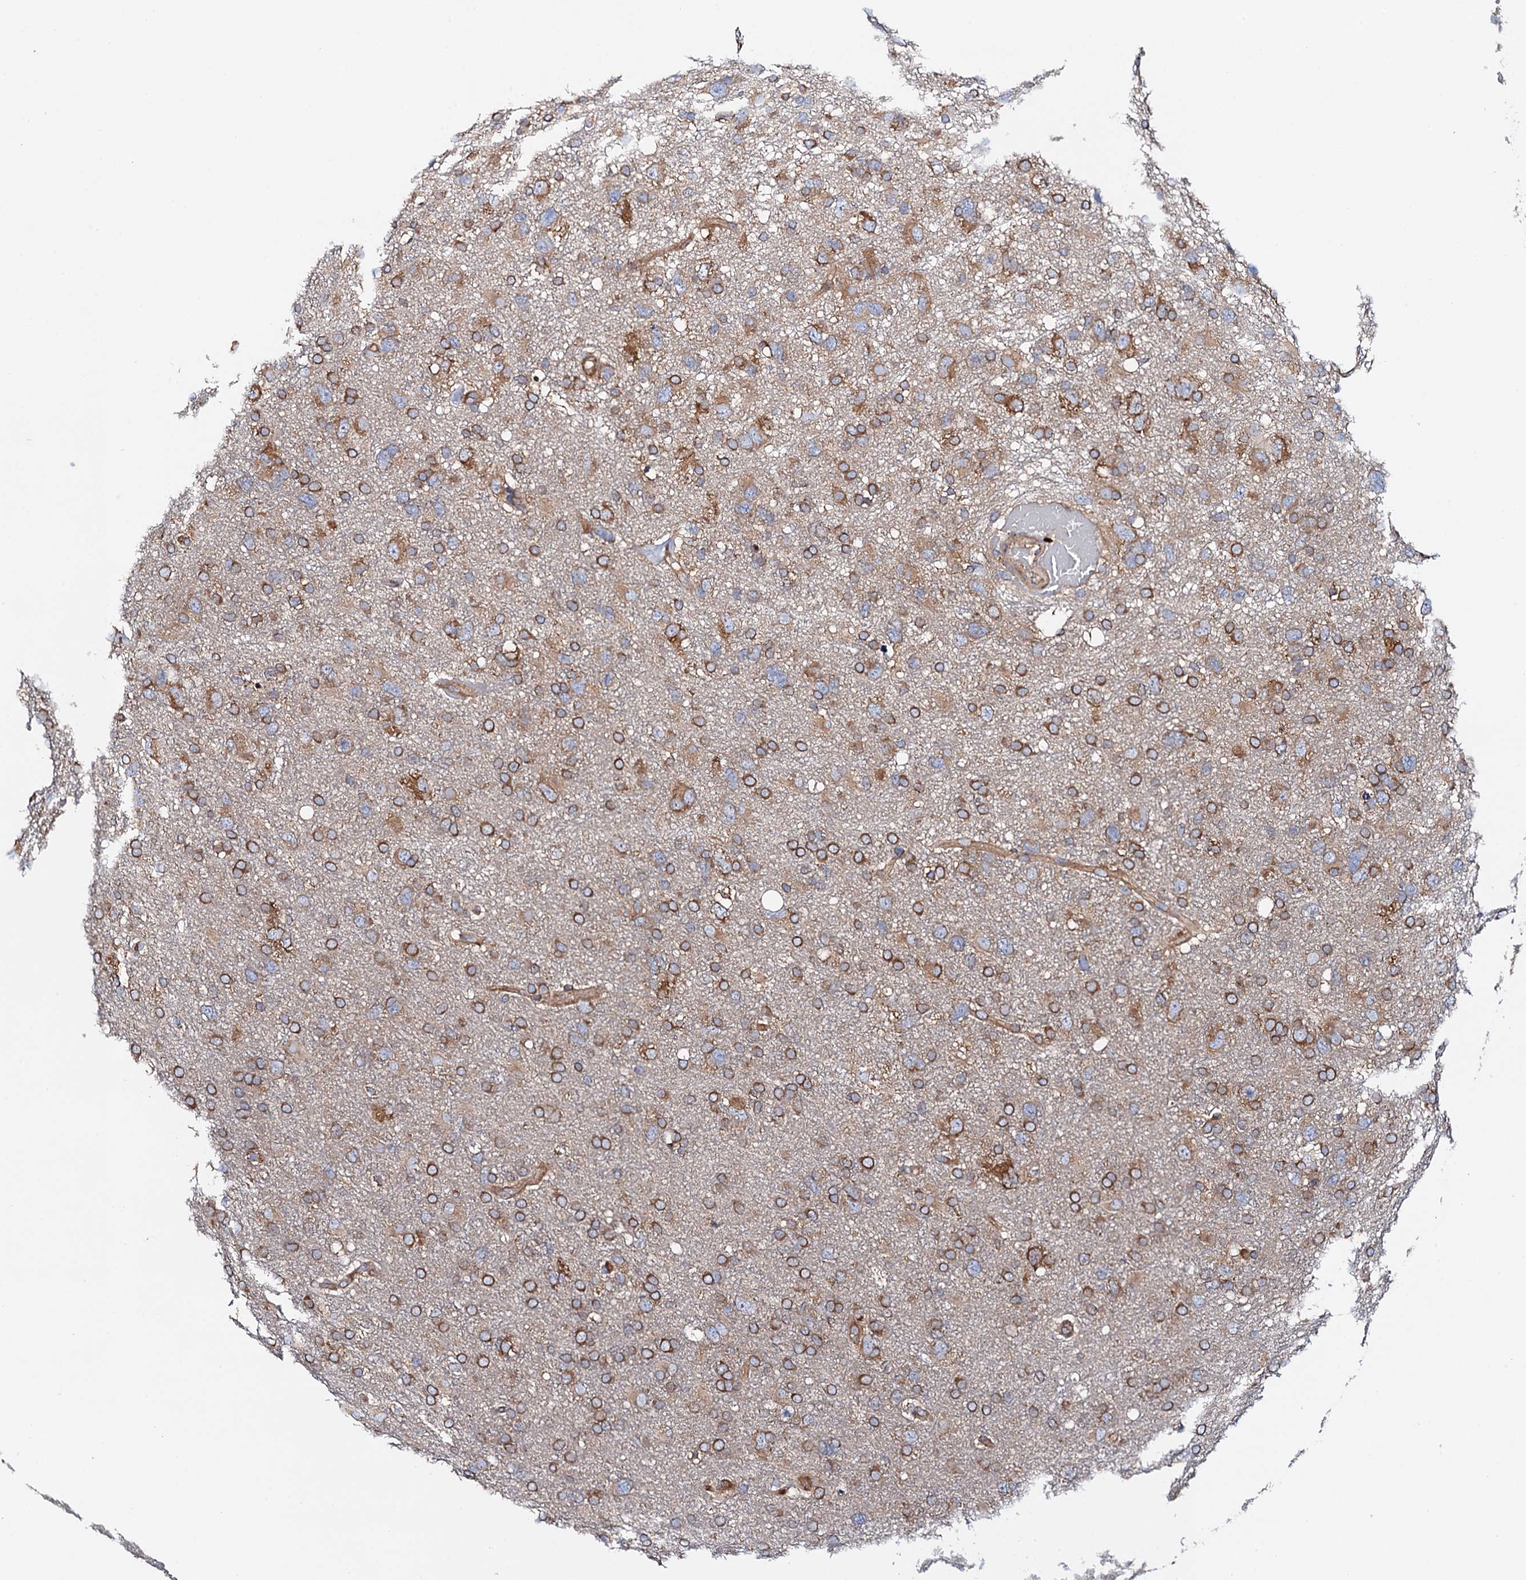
{"staining": {"intensity": "moderate", "quantity": ">75%", "location": "cytoplasmic/membranous"}, "tissue": "glioma", "cell_type": "Tumor cells", "image_type": "cancer", "snomed": [{"axis": "morphology", "description": "Glioma, malignant, High grade"}, {"axis": "topography", "description": "Brain"}], "caption": "The micrograph exhibits staining of glioma, revealing moderate cytoplasmic/membranous protein staining (brown color) within tumor cells.", "gene": "MRPL48", "patient": {"sex": "male", "age": 61}}